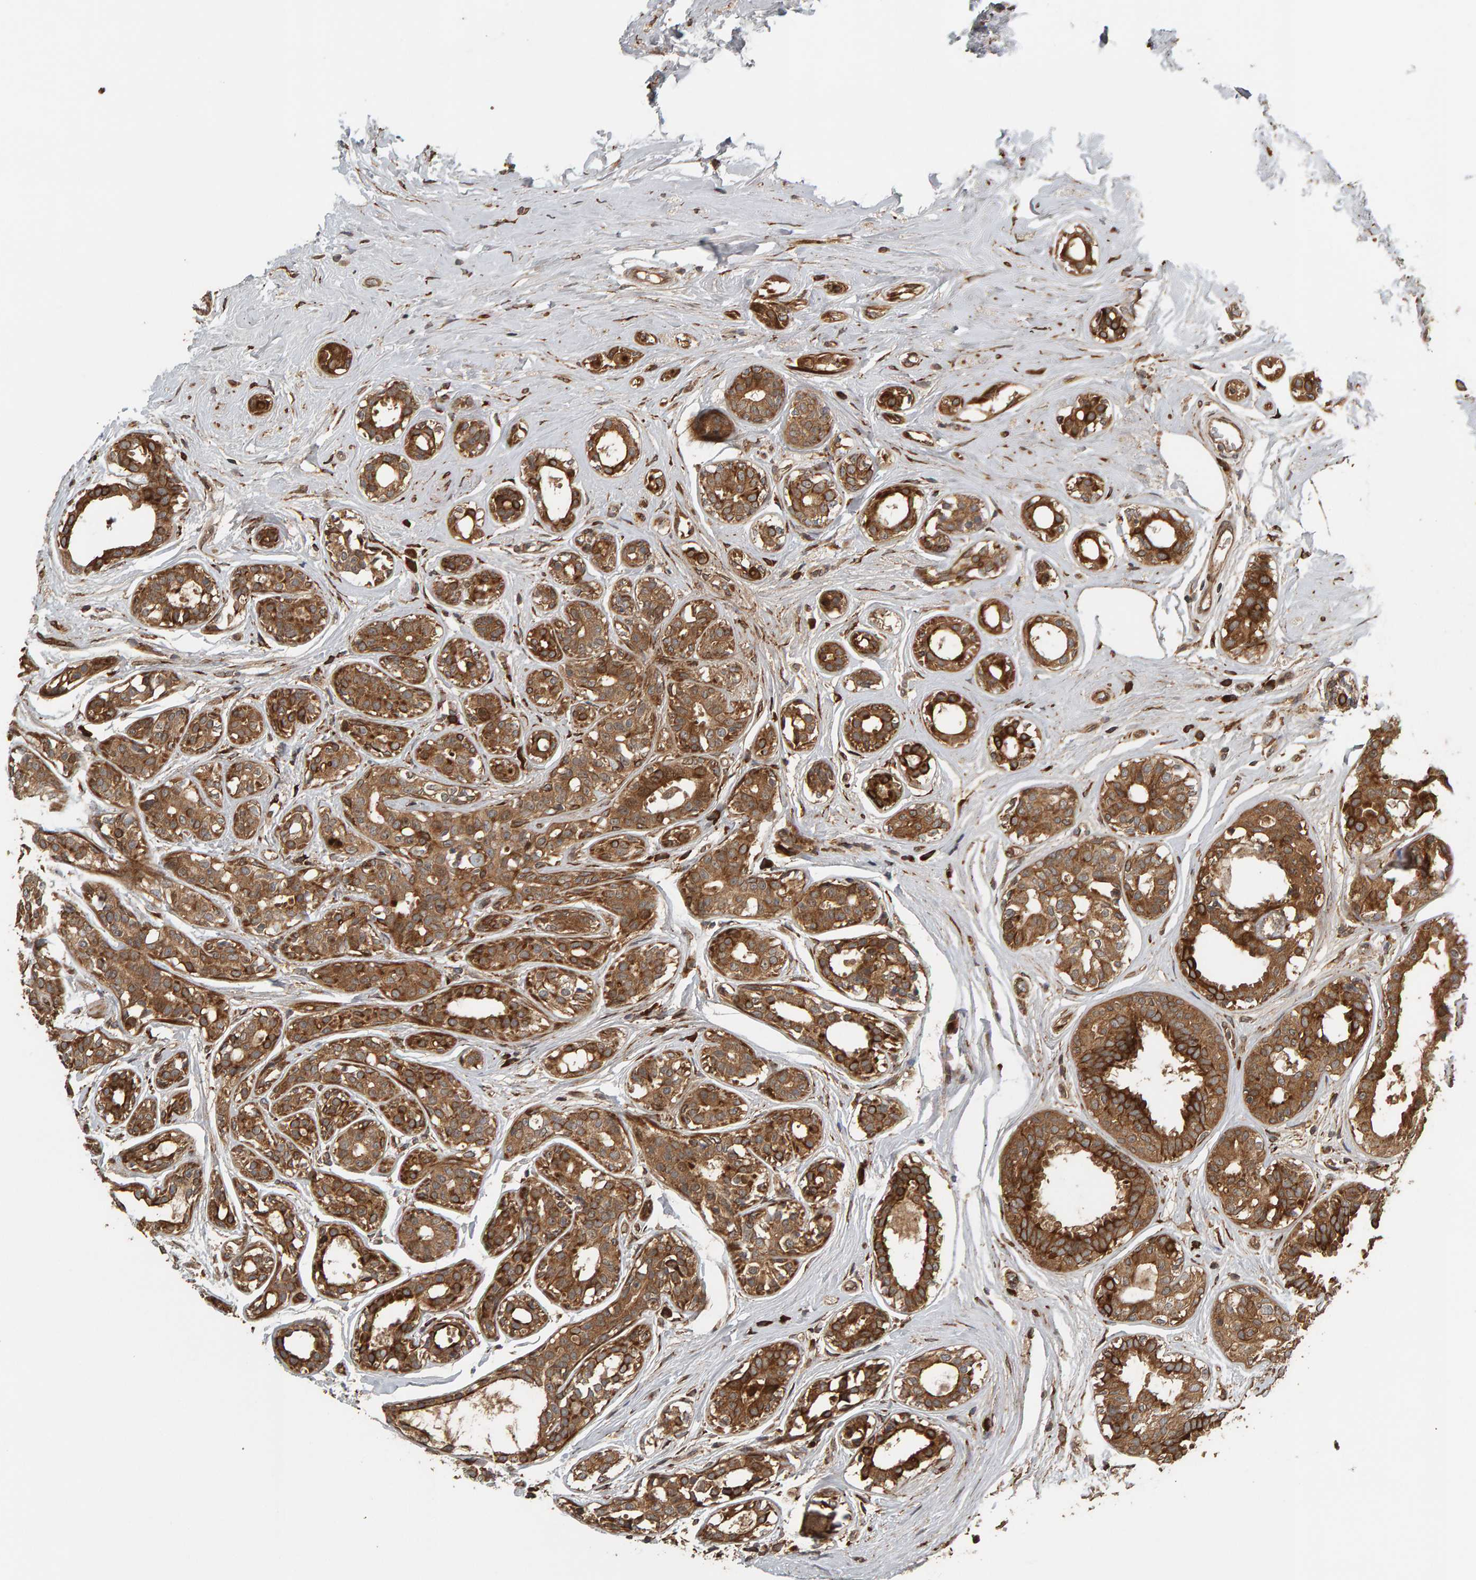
{"staining": {"intensity": "moderate", "quantity": ">75%", "location": "cytoplasmic/membranous"}, "tissue": "breast cancer", "cell_type": "Tumor cells", "image_type": "cancer", "snomed": [{"axis": "morphology", "description": "Duct carcinoma"}, {"axis": "topography", "description": "Breast"}], "caption": "Human breast cancer stained with a protein marker shows moderate staining in tumor cells.", "gene": "ZFAND1", "patient": {"sex": "female", "age": 55}}